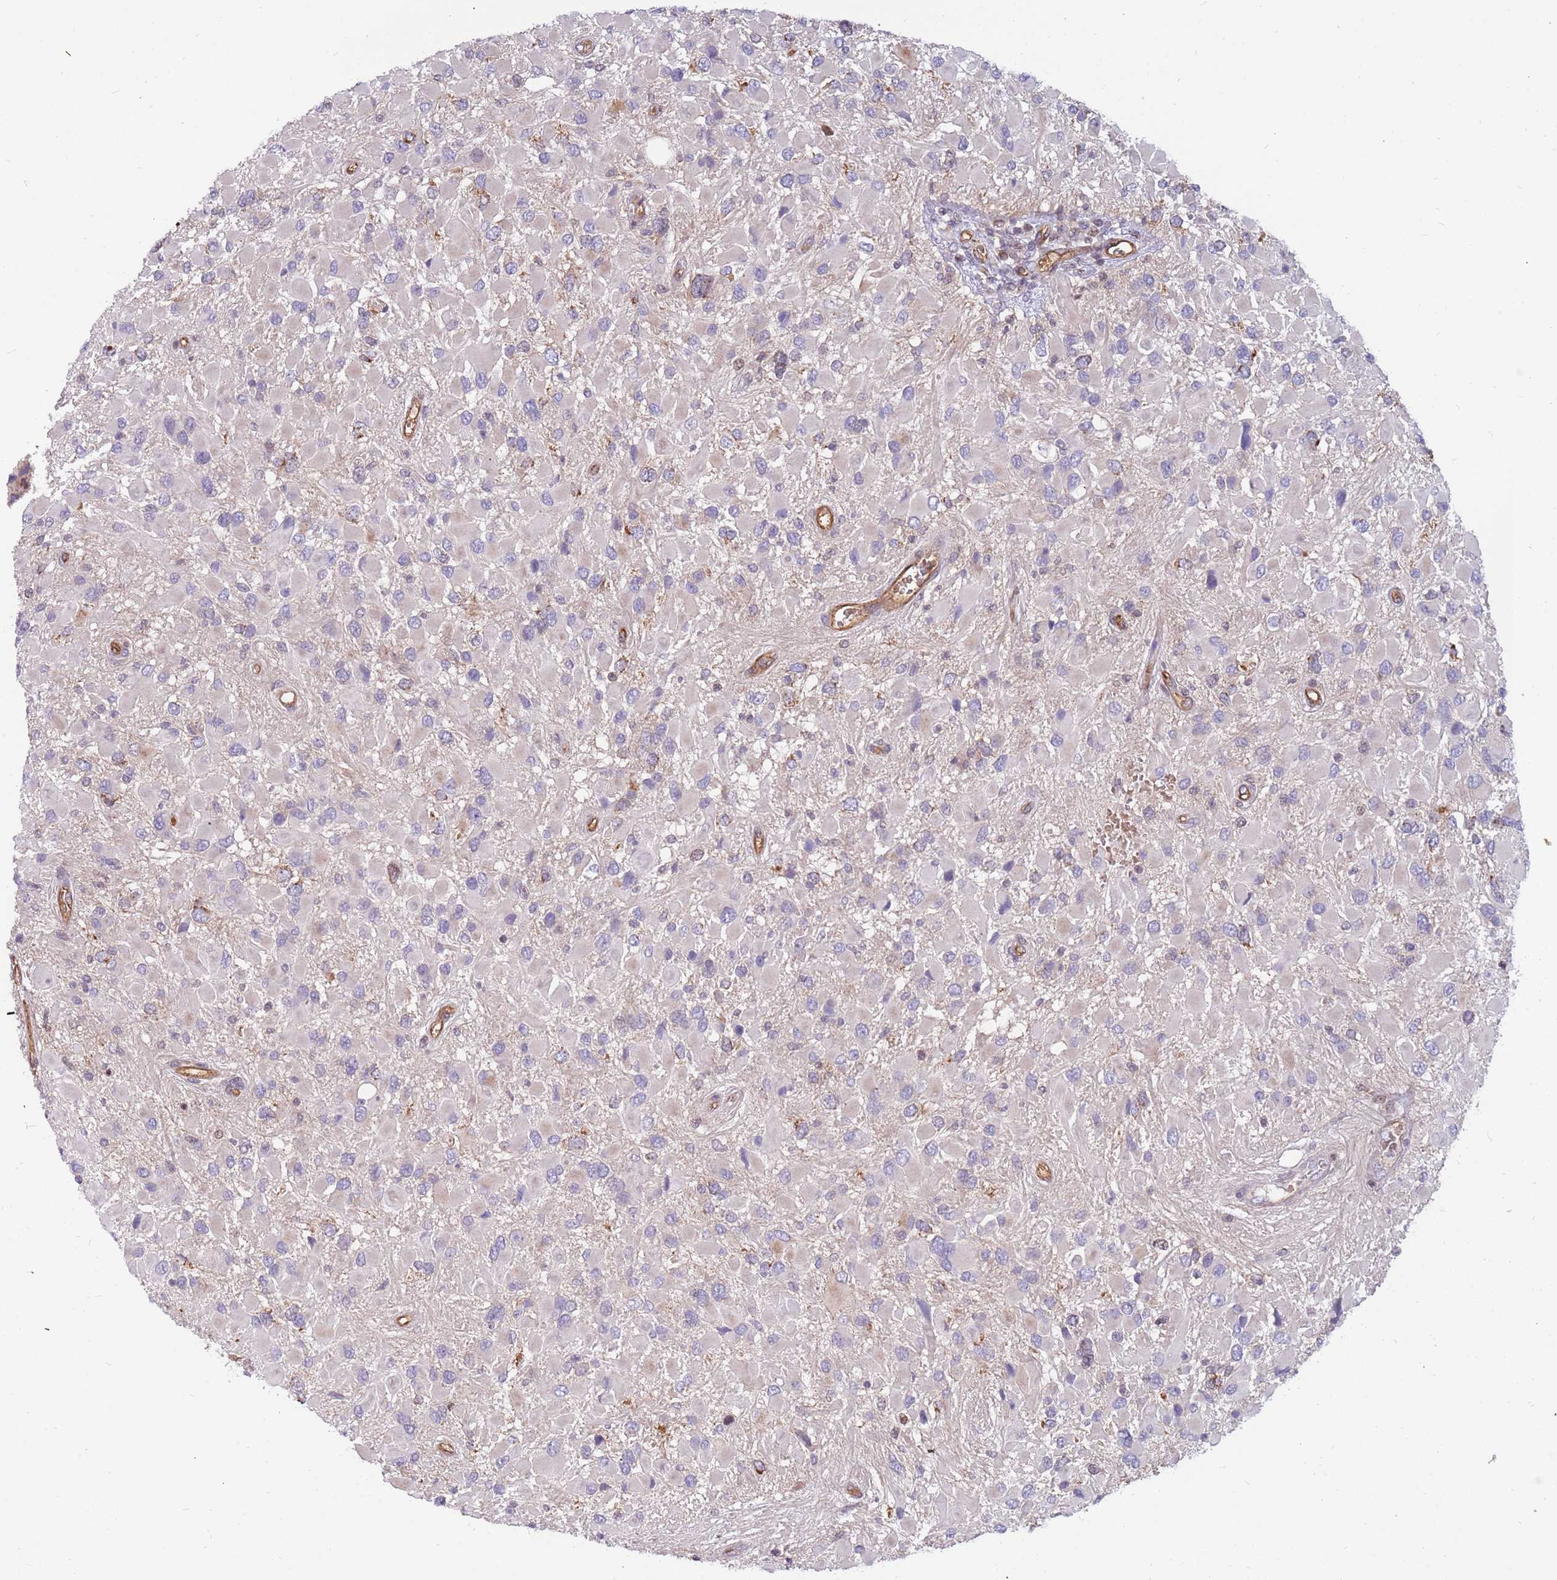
{"staining": {"intensity": "negative", "quantity": "none", "location": "none"}, "tissue": "glioma", "cell_type": "Tumor cells", "image_type": "cancer", "snomed": [{"axis": "morphology", "description": "Glioma, malignant, High grade"}, {"axis": "topography", "description": "Brain"}], "caption": "A high-resolution micrograph shows IHC staining of high-grade glioma (malignant), which exhibits no significant staining in tumor cells.", "gene": "ARHGEF5", "patient": {"sex": "male", "age": 53}}